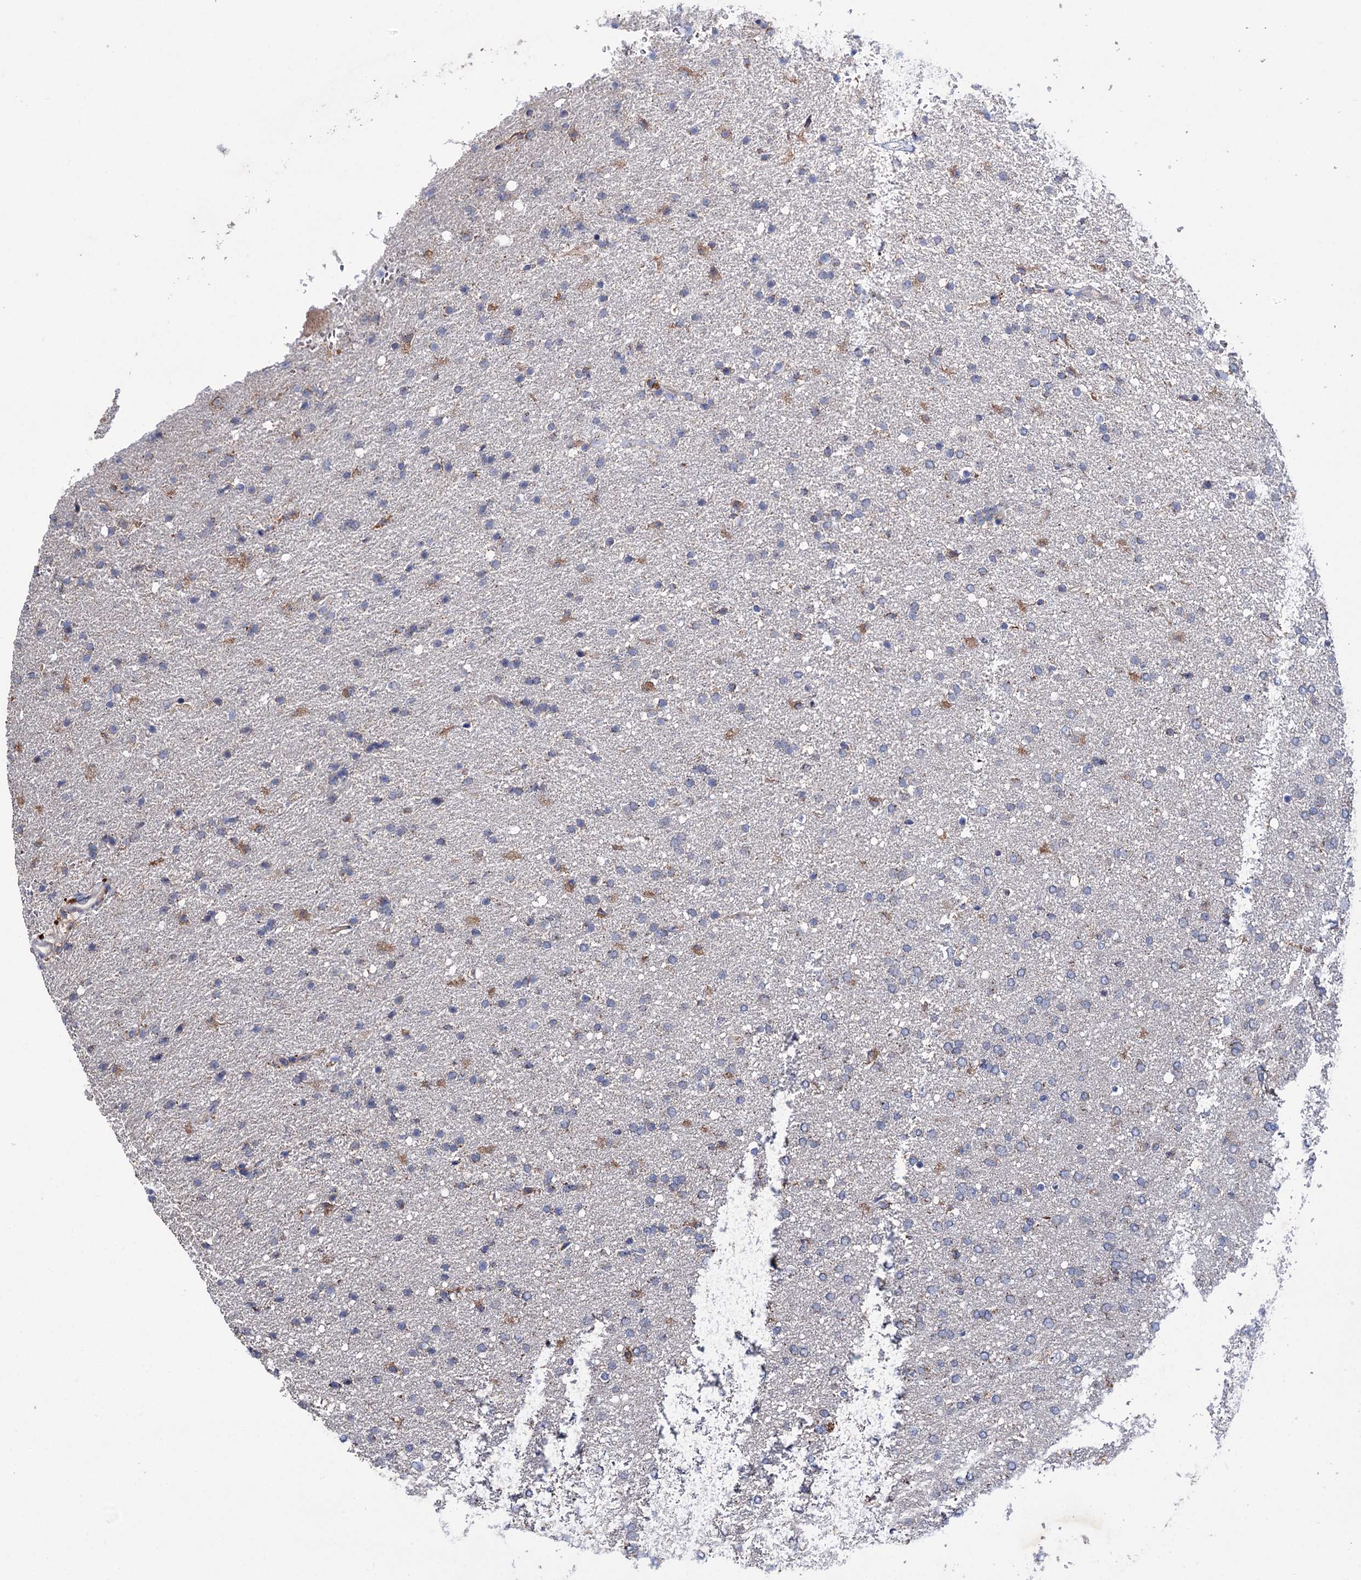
{"staining": {"intensity": "negative", "quantity": "none", "location": "none"}, "tissue": "glioma", "cell_type": "Tumor cells", "image_type": "cancer", "snomed": [{"axis": "morphology", "description": "Glioma, malignant, High grade"}, {"axis": "topography", "description": "Brain"}], "caption": "Immunohistochemistry histopathology image of glioma stained for a protein (brown), which displays no expression in tumor cells.", "gene": "CLPB", "patient": {"sex": "male", "age": 72}}